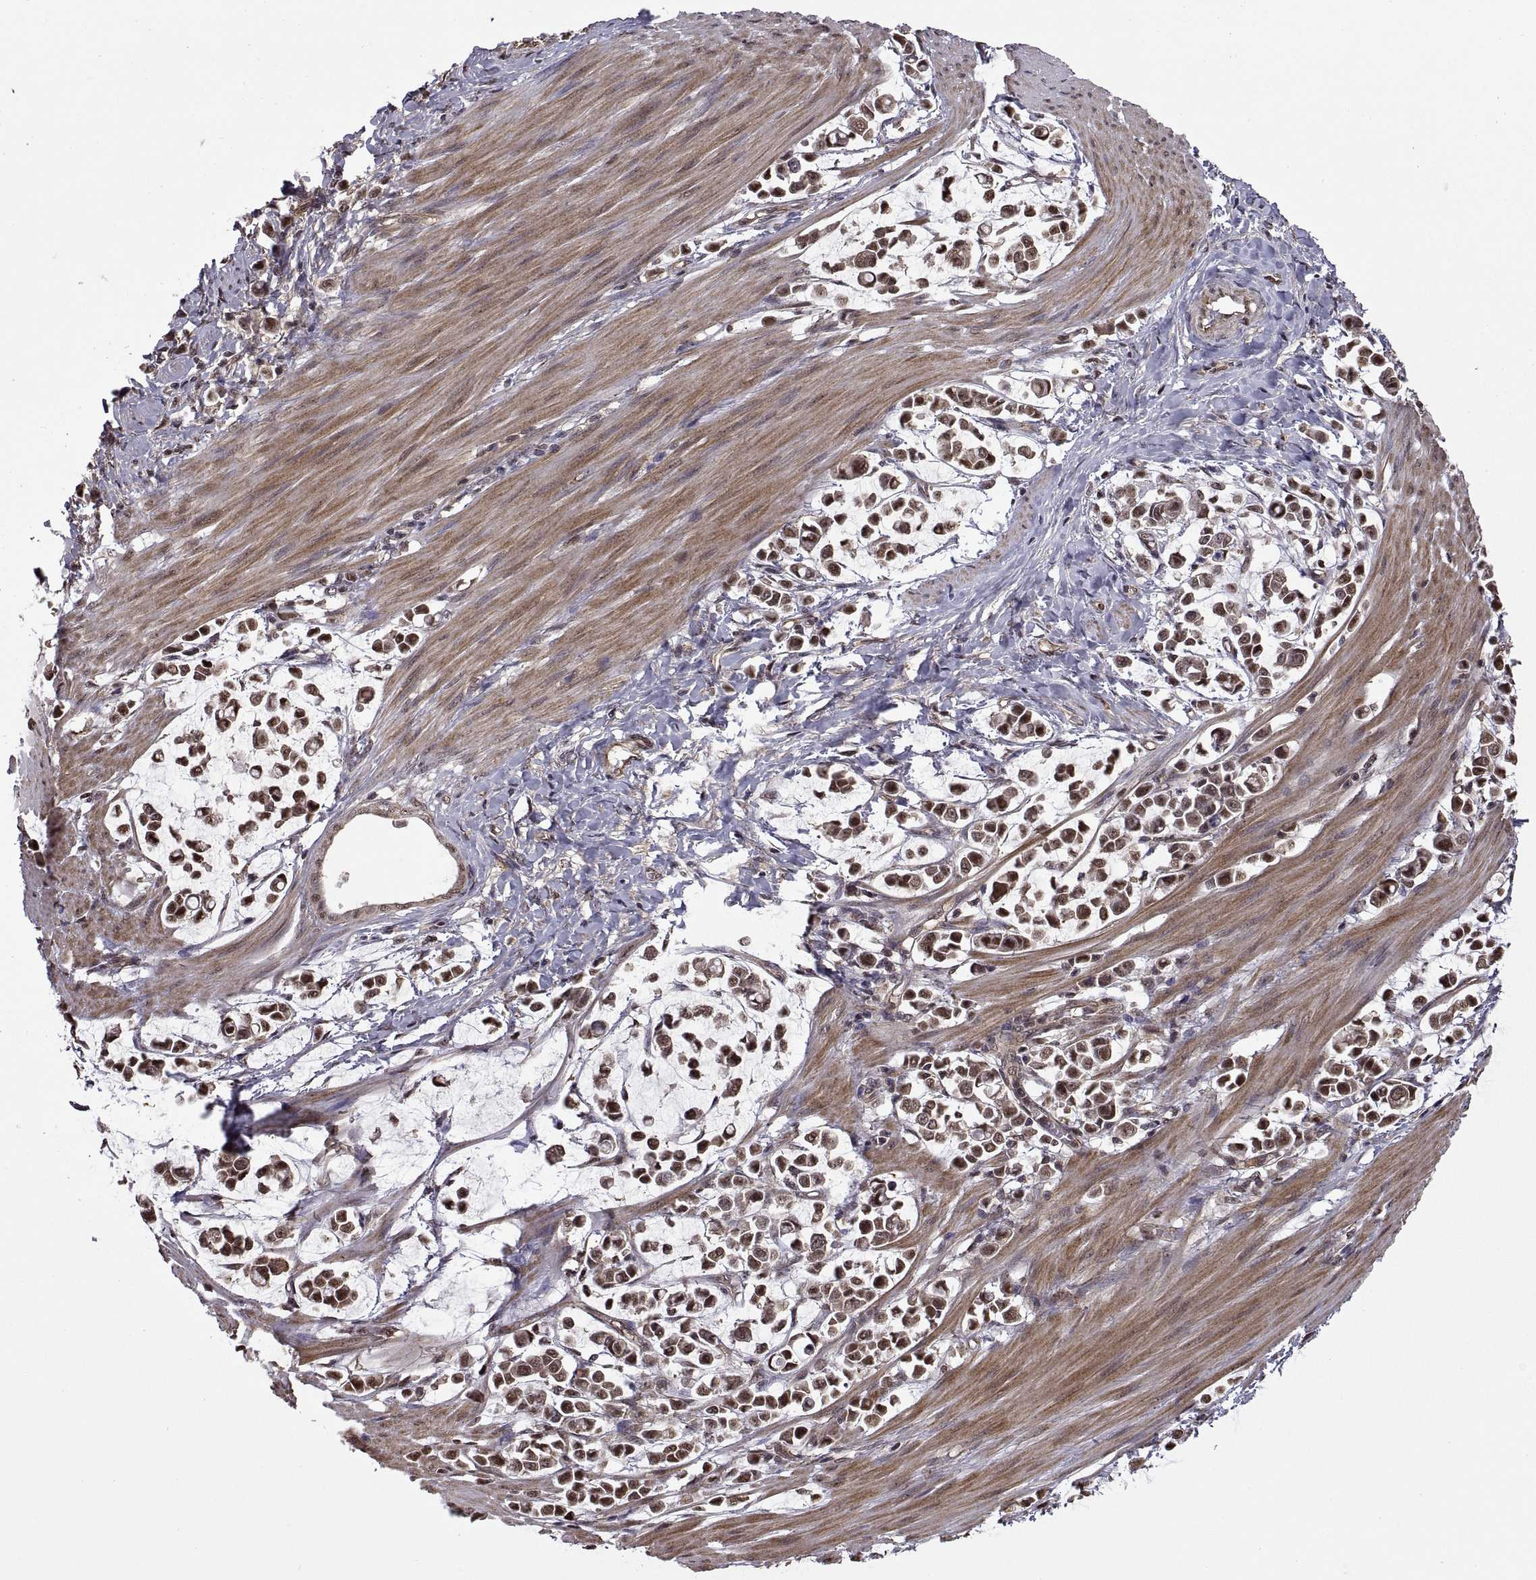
{"staining": {"intensity": "moderate", "quantity": ">75%", "location": "cytoplasmic/membranous,nuclear"}, "tissue": "stomach cancer", "cell_type": "Tumor cells", "image_type": "cancer", "snomed": [{"axis": "morphology", "description": "Adenocarcinoma, NOS"}, {"axis": "topography", "description": "Stomach"}], "caption": "Immunohistochemistry staining of stomach adenocarcinoma, which reveals medium levels of moderate cytoplasmic/membranous and nuclear positivity in approximately >75% of tumor cells indicating moderate cytoplasmic/membranous and nuclear protein staining. The staining was performed using DAB (brown) for protein detection and nuclei were counterstained in hematoxylin (blue).", "gene": "ARRB1", "patient": {"sex": "male", "age": 82}}